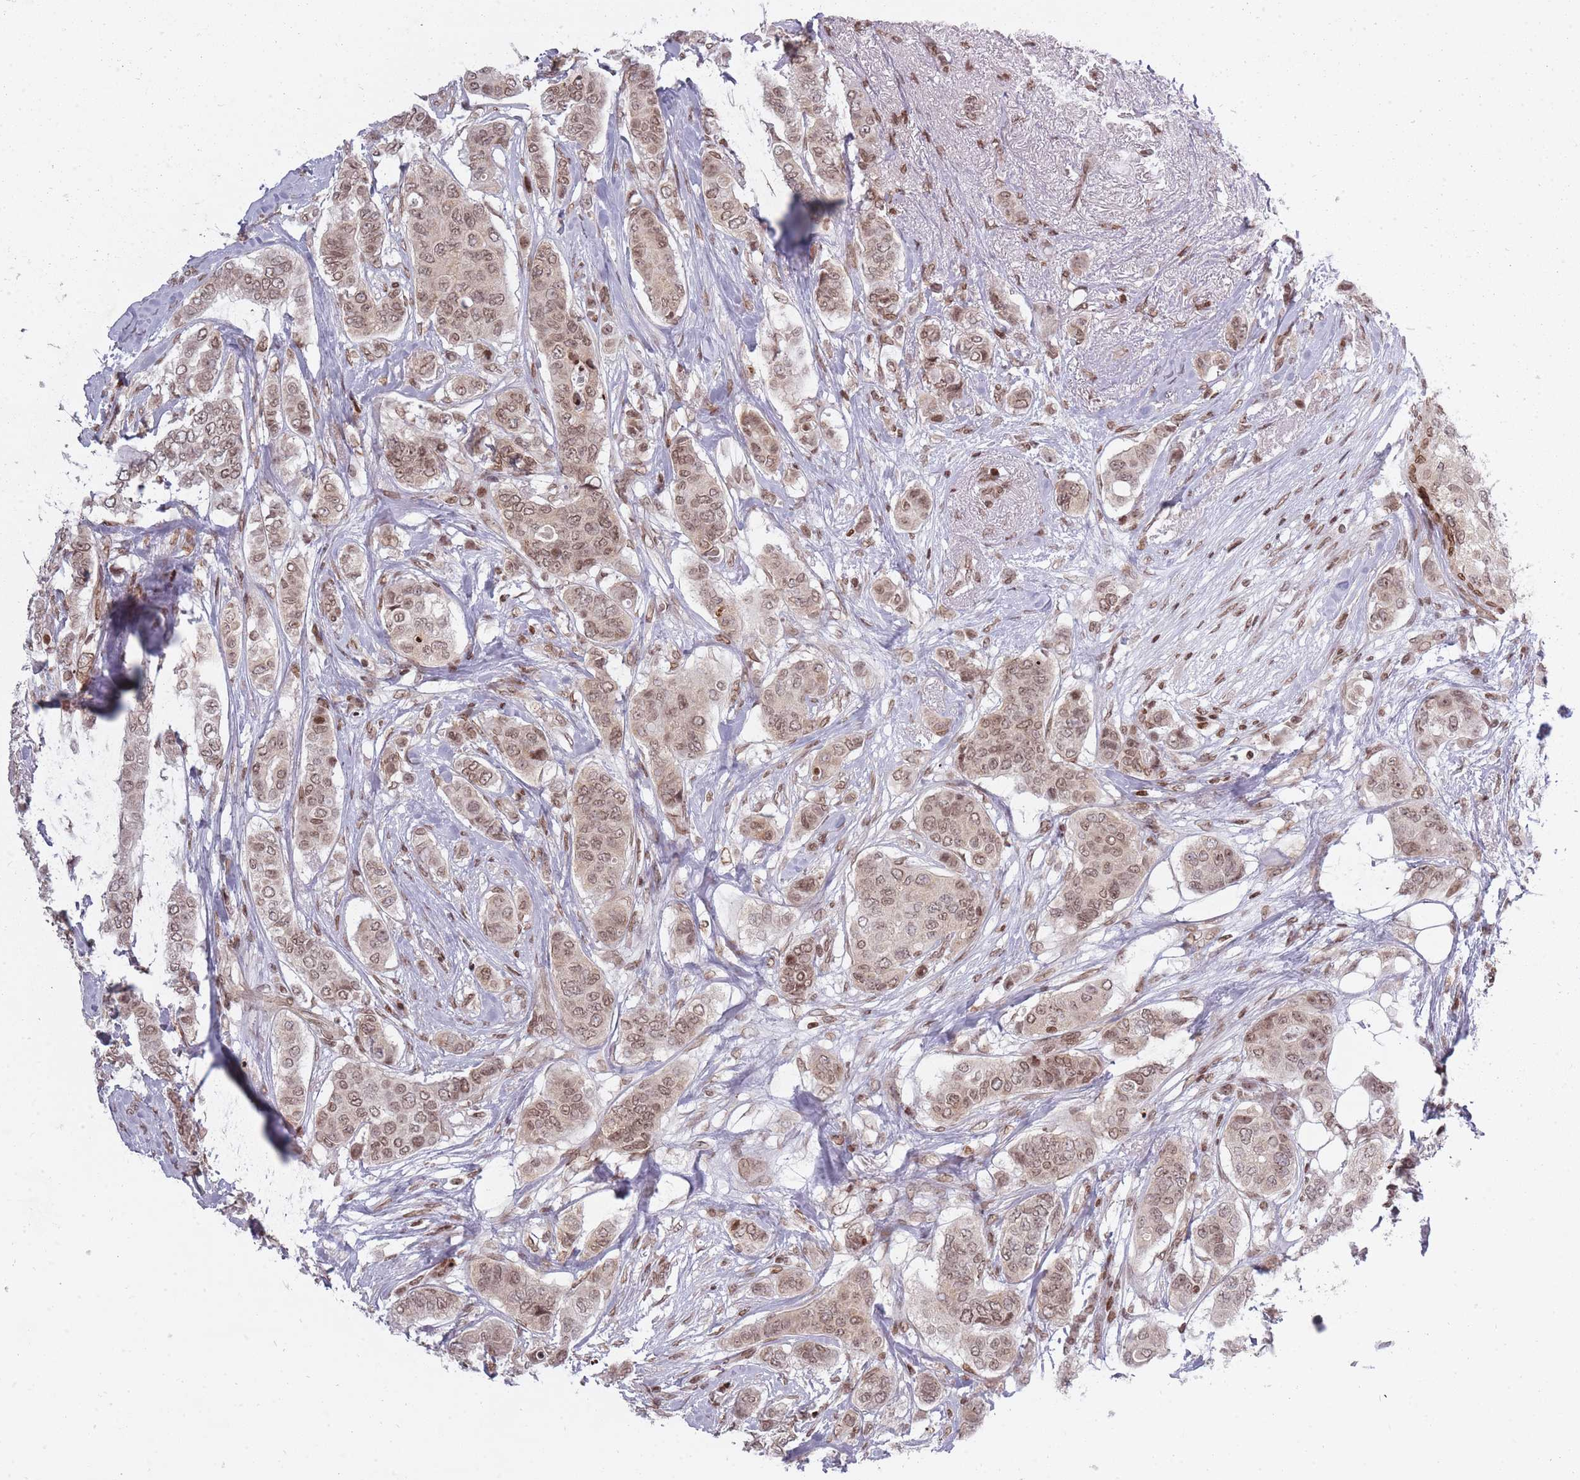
{"staining": {"intensity": "moderate", "quantity": ">75%", "location": "nuclear"}, "tissue": "breast cancer", "cell_type": "Tumor cells", "image_type": "cancer", "snomed": [{"axis": "morphology", "description": "Lobular carcinoma"}, {"axis": "topography", "description": "Breast"}], "caption": "Human breast lobular carcinoma stained for a protein (brown) demonstrates moderate nuclear positive staining in approximately >75% of tumor cells.", "gene": "TMC6", "patient": {"sex": "female", "age": 51}}